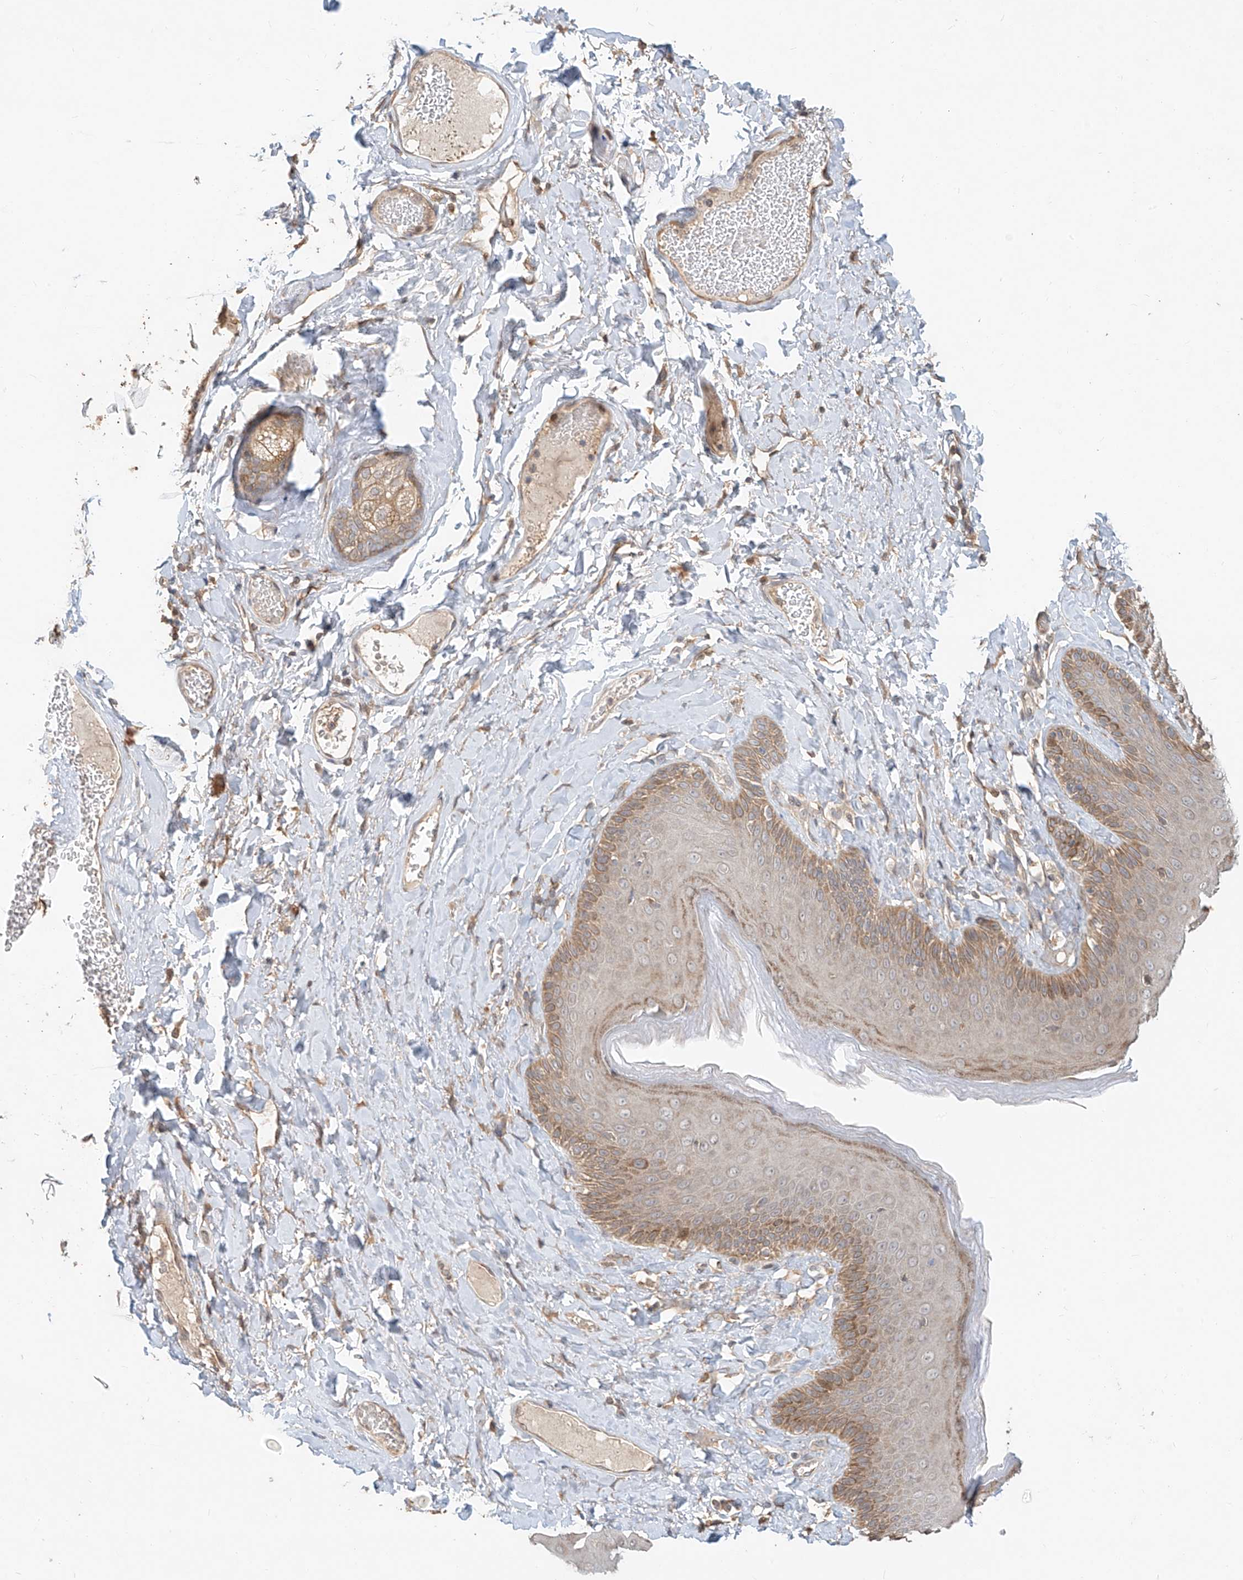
{"staining": {"intensity": "moderate", "quantity": "25%-75%", "location": "cytoplasmic/membranous"}, "tissue": "skin", "cell_type": "Epidermal cells", "image_type": "normal", "snomed": [{"axis": "morphology", "description": "Normal tissue, NOS"}, {"axis": "topography", "description": "Anal"}], "caption": "IHC staining of normal skin, which reveals medium levels of moderate cytoplasmic/membranous expression in approximately 25%-75% of epidermal cells indicating moderate cytoplasmic/membranous protein expression. The staining was performed using DAB (3,3'-diaminobenzidine) (brown) for protein detection and nuclei were counterstained in hematoxylin (blue).", "gene": "TMEM61", "patient": {"sex": "male", "age": 69}}